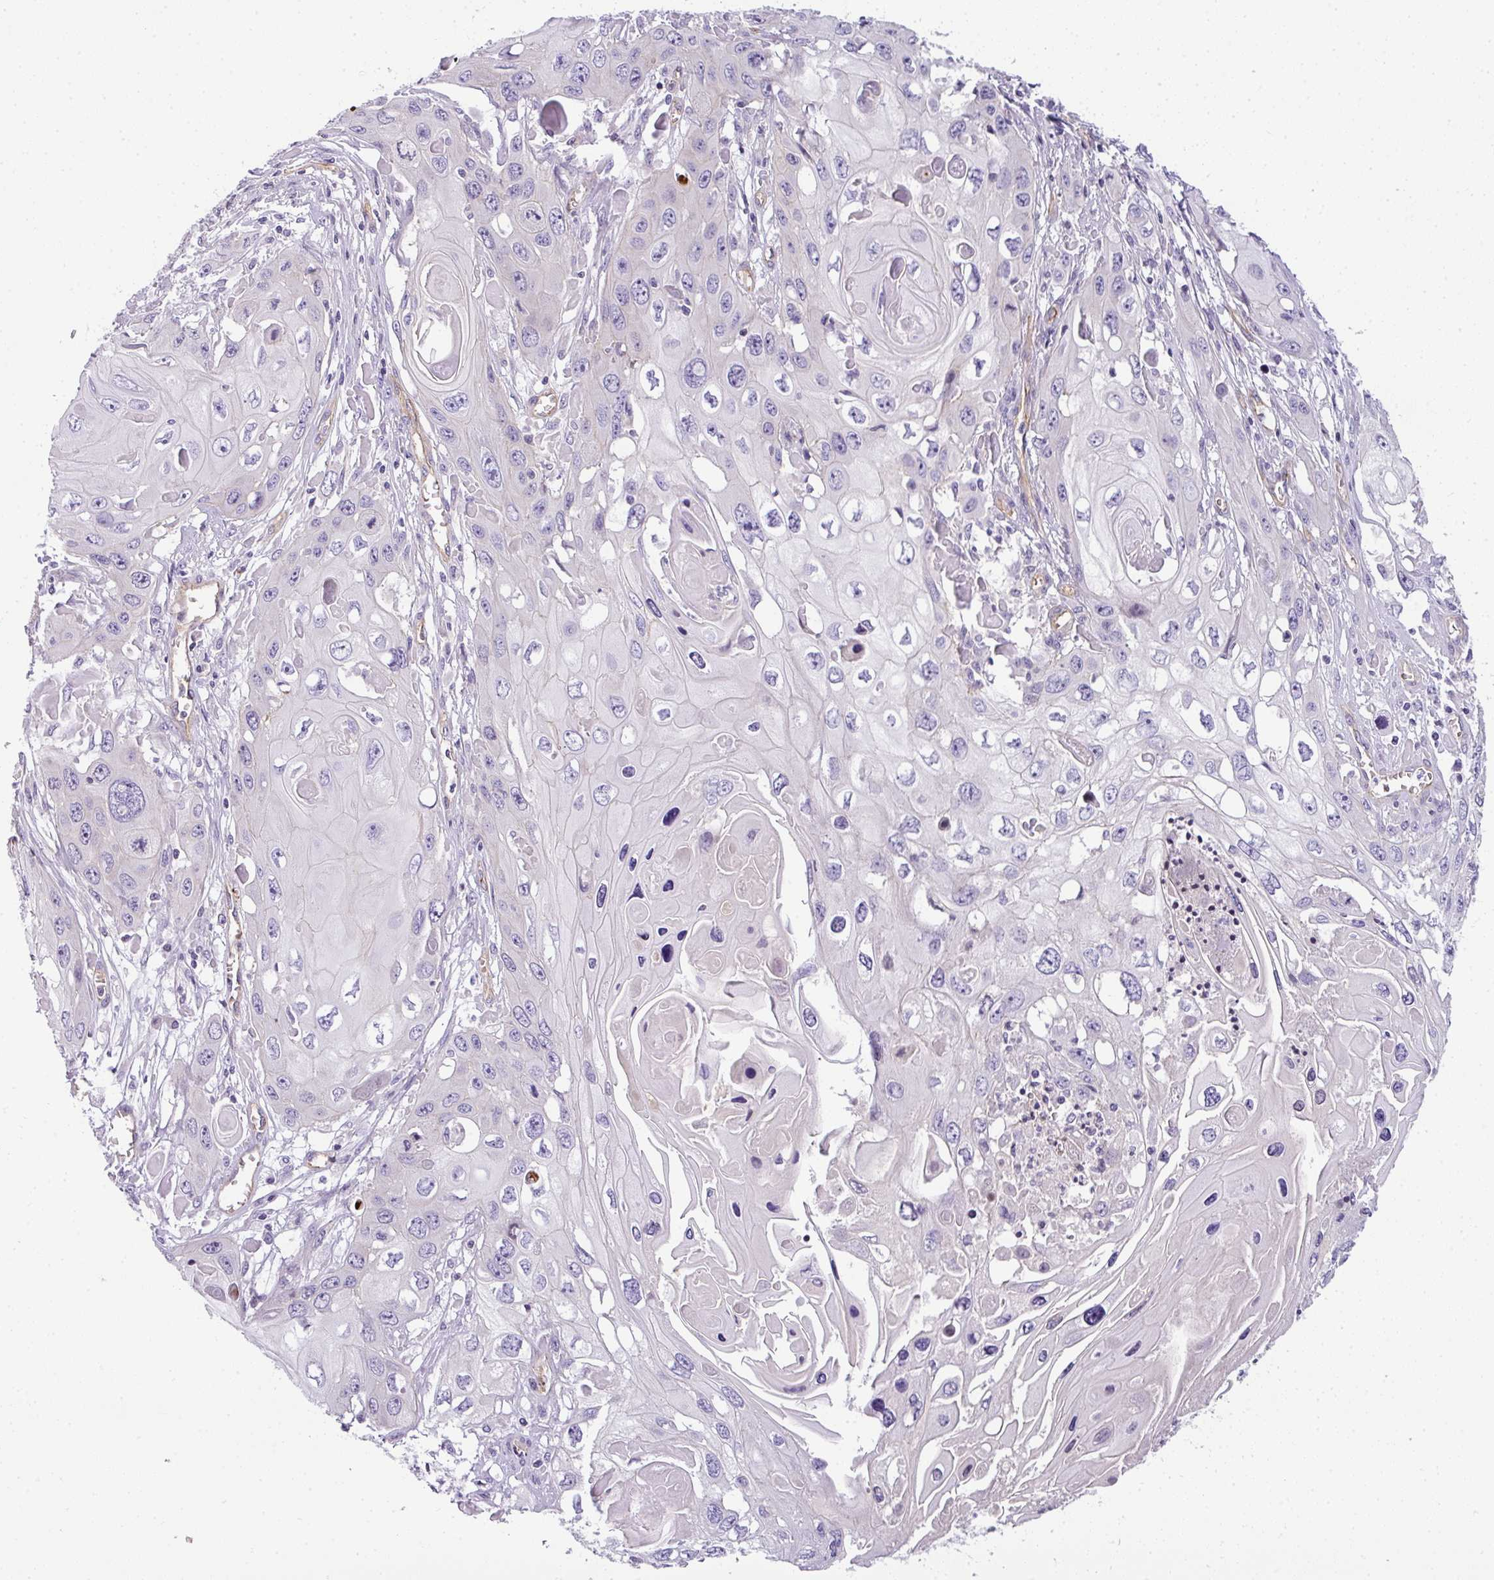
{"staining": {"intensity": "negative", "quantity": "none", "location": "none"}, "tissue": "skin cancer", "cell_type": "Tumor cells", "image_type": "cancer", "snomed": [{"axis": "morphology", "description": "Squamous cell carcinoma, NOS"}, {"axis": "topography", "description": "Skin"}], "caption": "Tumor cells show no significant protein staining in skin cancer (squamous cell carcinoma). Nuclei are stained in blue.", "gene": "OR11H4", "patient": {"sex": "male", "age": 55}}